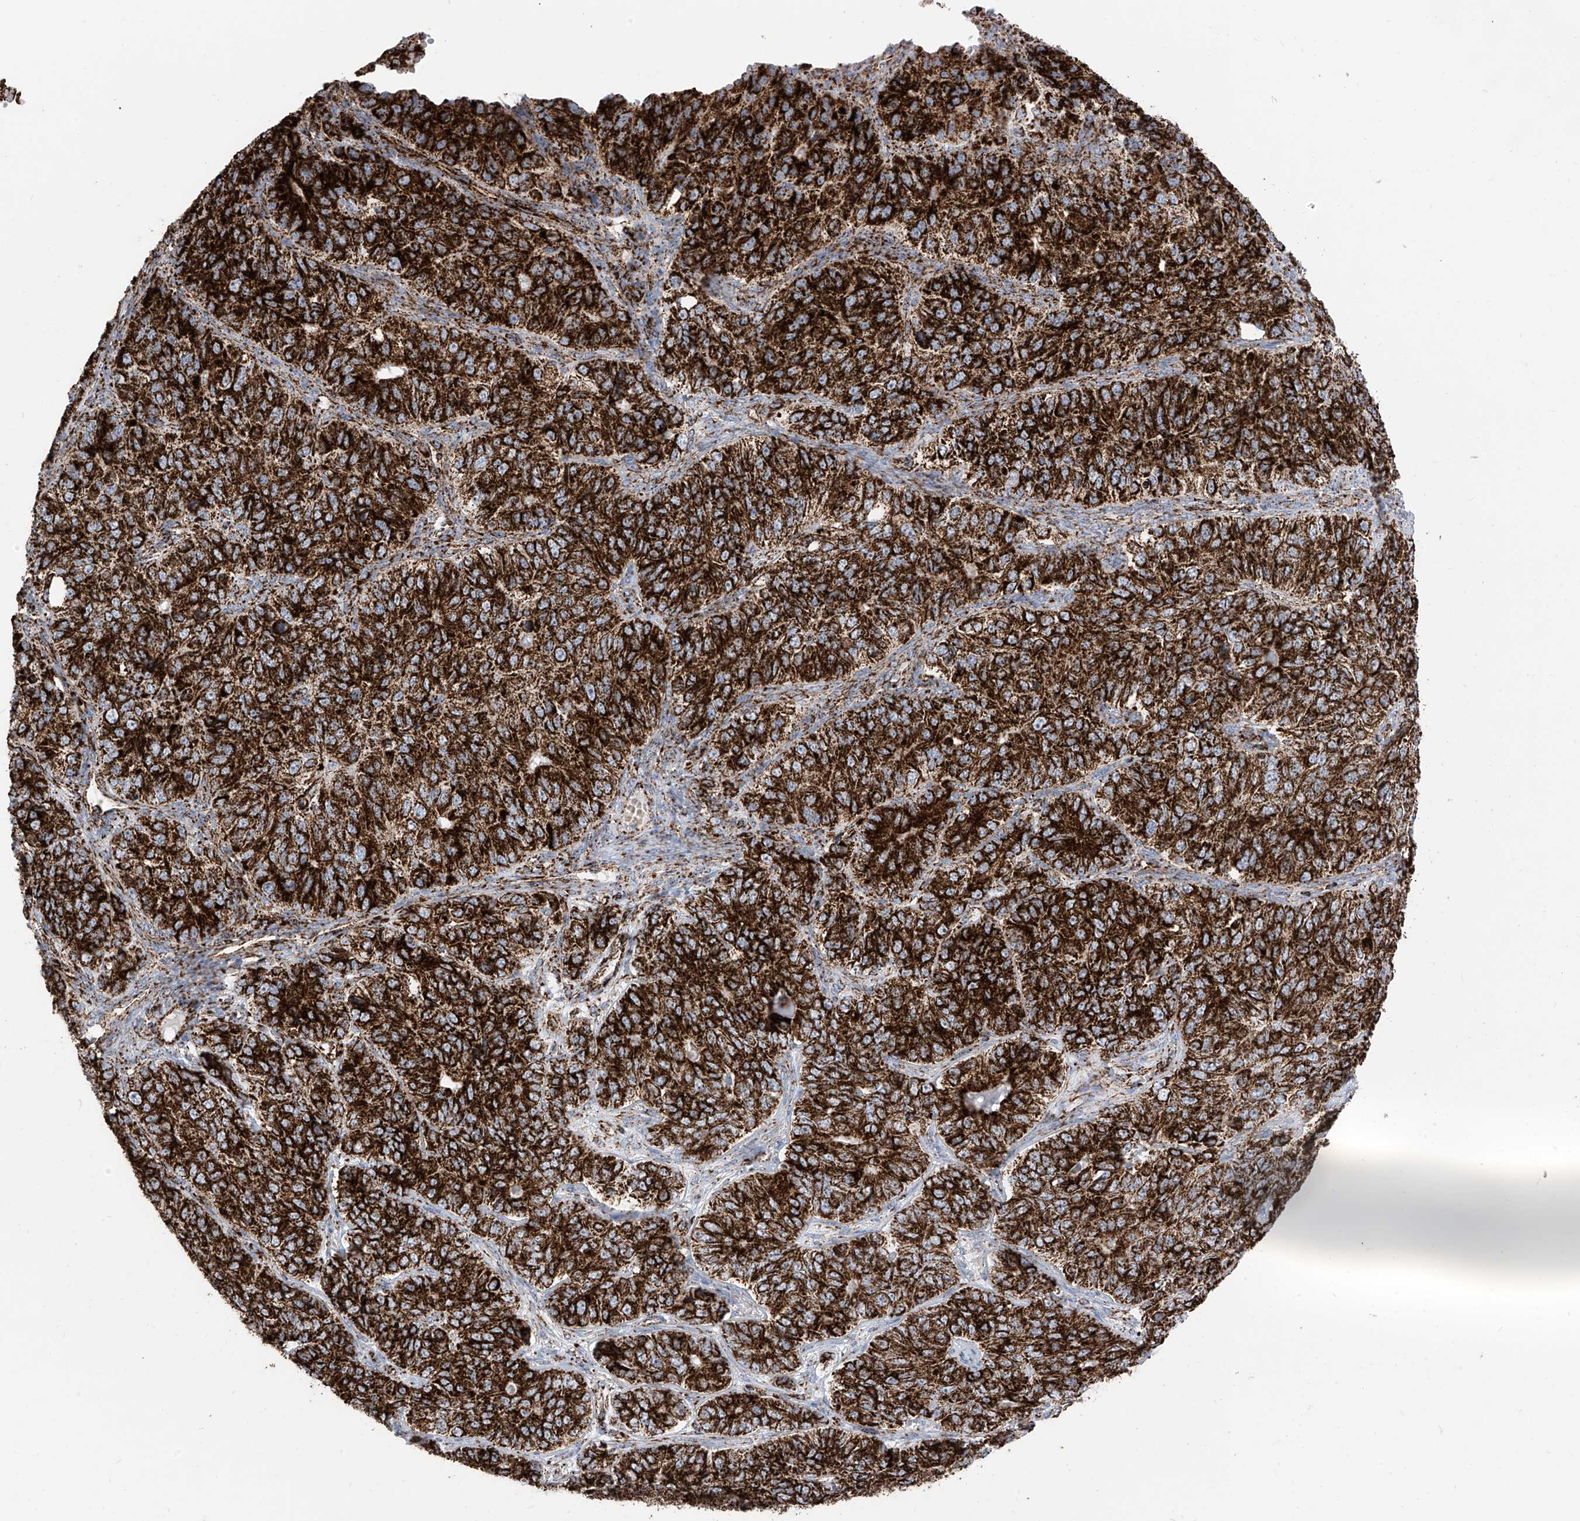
{"staining": {"intensity": "strong", "quantity": ">75%", "location": "cytoplasmic/membranous"}, "tissue": "ovarian cancer", "cell_type": "Tumor cells", "image_type": "cancer", "snomed": [{"axis": "morphology", "description": "Carcinoma, endometroid"}, {"axis": "topography", "description": "Ovary"}], "caption": "A histopathology image of ovarian cancer (endometroid carcinoma) stained for a protein reveals strong cytoplasmic/membranous brown staining in tumor cells. (IHC, brightfield microscopy, high magnification).", "gene": "COX5B", "patient": {"sex": "female", "age": 51}}